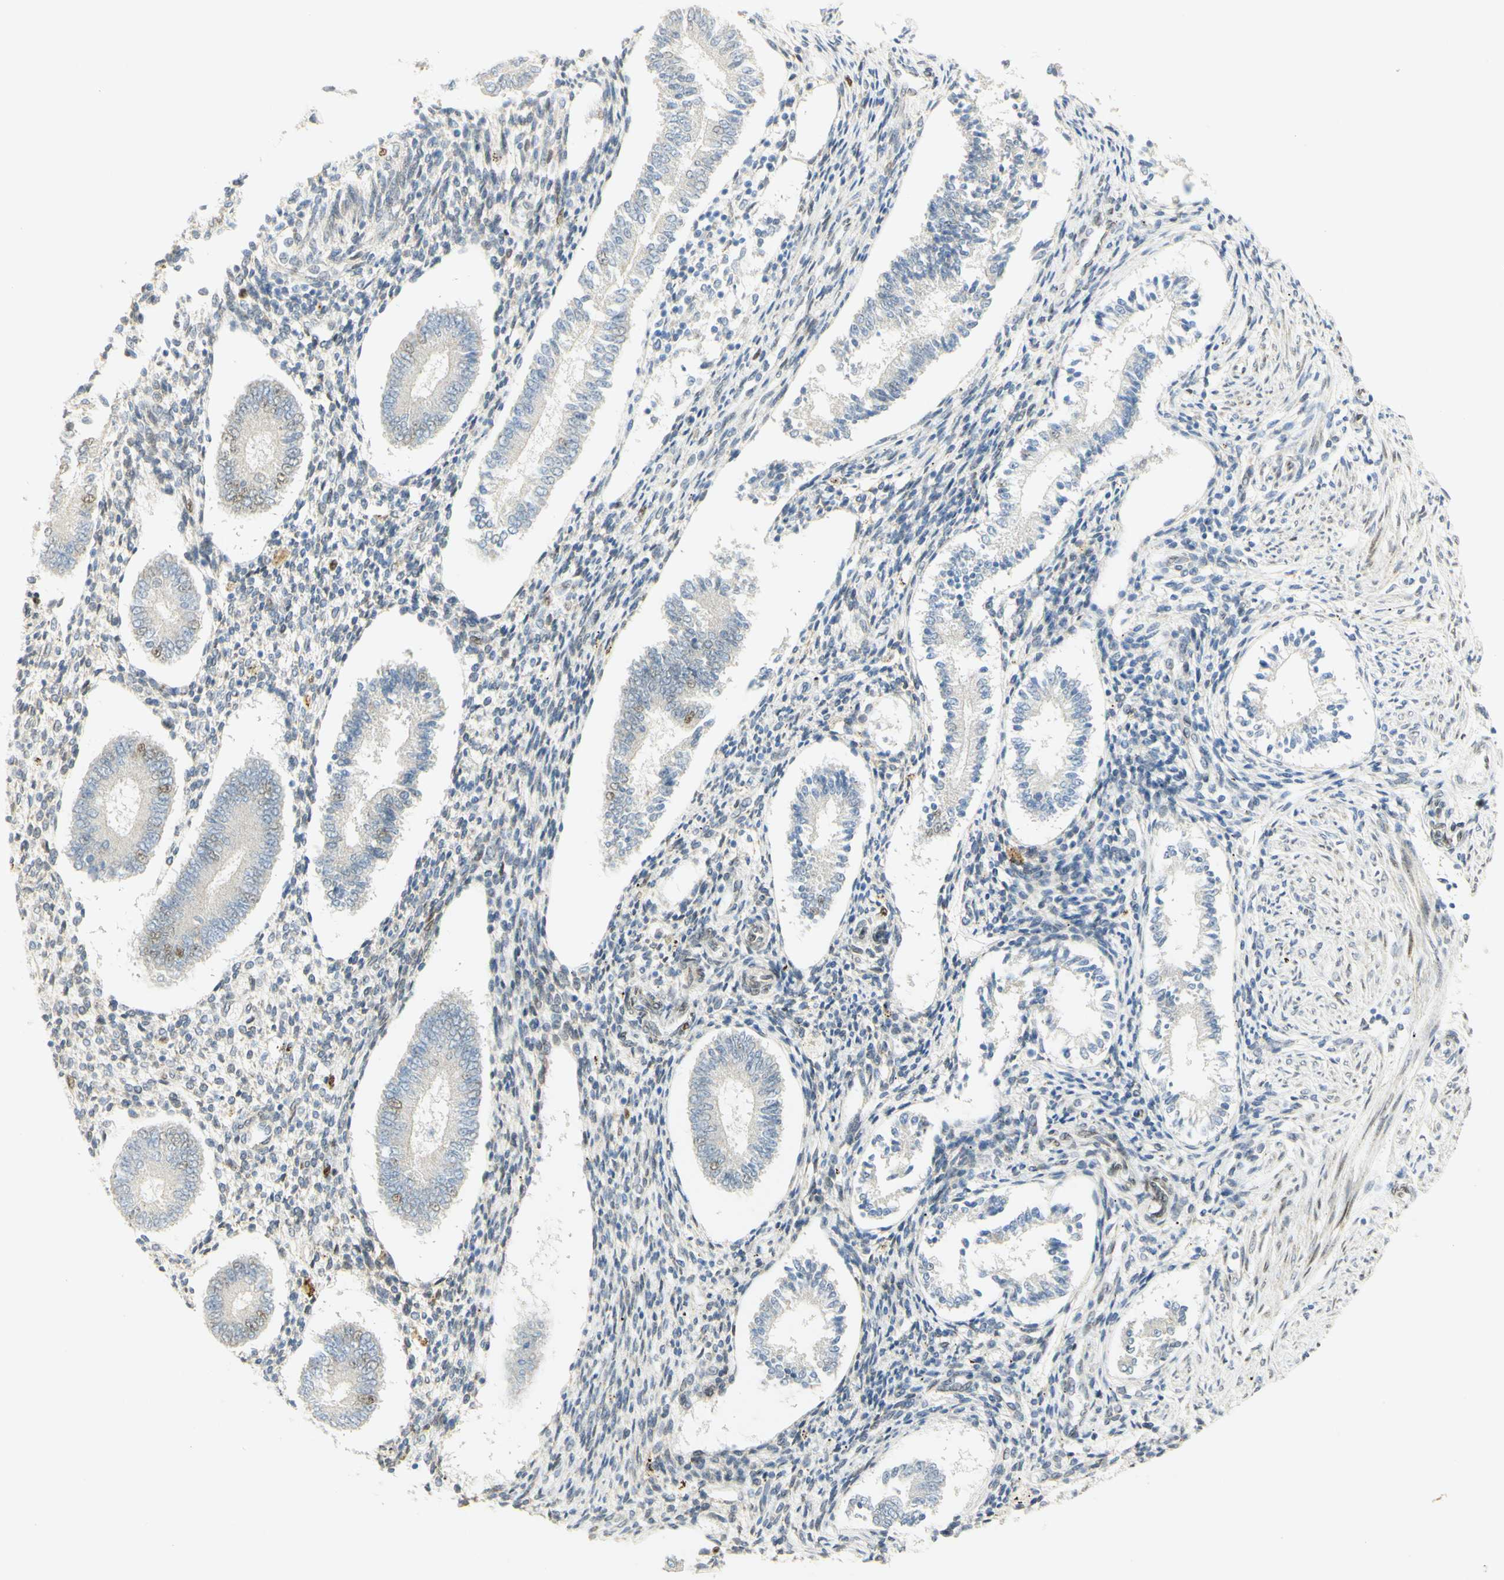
{"staining": {"intensity": "moderate", "quantity": "<25%", "location": "nuclear"}, "tissue": "endometrium", "cell_type": "Cells in endometrial stroma", "image_type": "normal", "snomed": [{"axis": "morphology", "description": "Normal tissue, NOS"}, {"axis": "topography", "description": "Endometrium"}], "caption": "A low amount of moderate nuclear staining is seen in approximately <25% of cells in endometrial stroma in normal endometrium.", "gene": "E2F1", "patient": {"sex": "female", "age": 42}}